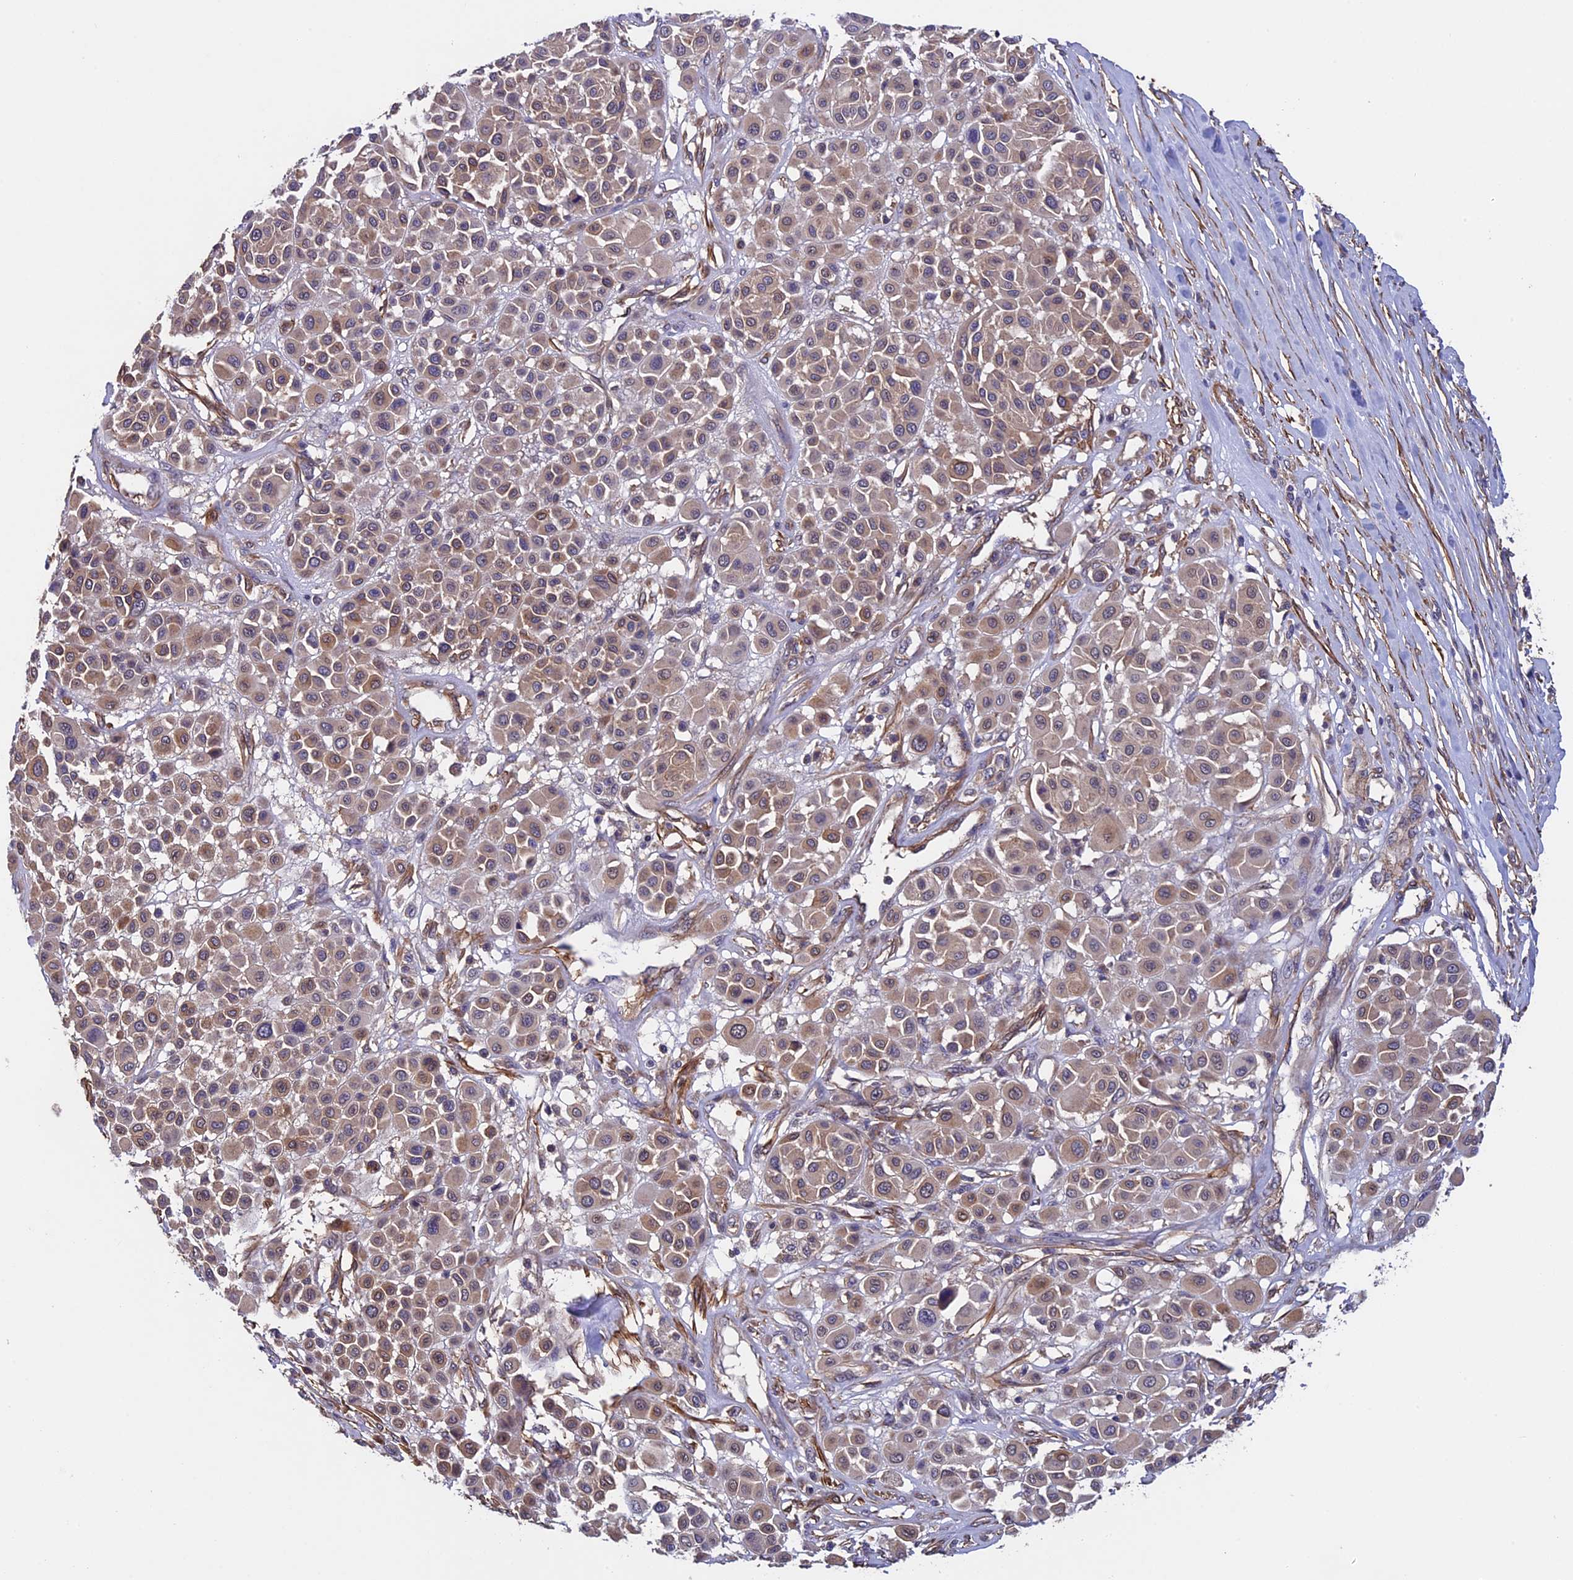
{"staining": {"intensity": "weak", "quantity": ">75%", "location": "cytoplasmic/membranous"}, "tissue": "melanoma", "cell_type": "Tumor cells", "image_type": "cancer", "snomed": [{"axis": "morphology", "description": "Malignant melanoma, Metastatic site"}, {"axis": "topography", "description": "Soft tissue"}], "caption": "A high-resolution photomicrograph shows immunohistochemistry staining of malignant melanoma (metastatic site), which shows weak cytoplasmic/membranous positivity in about >75% of tumor cells.", "gene": "SLC9A5", "patient": {"sex": "male", "age": 41}}